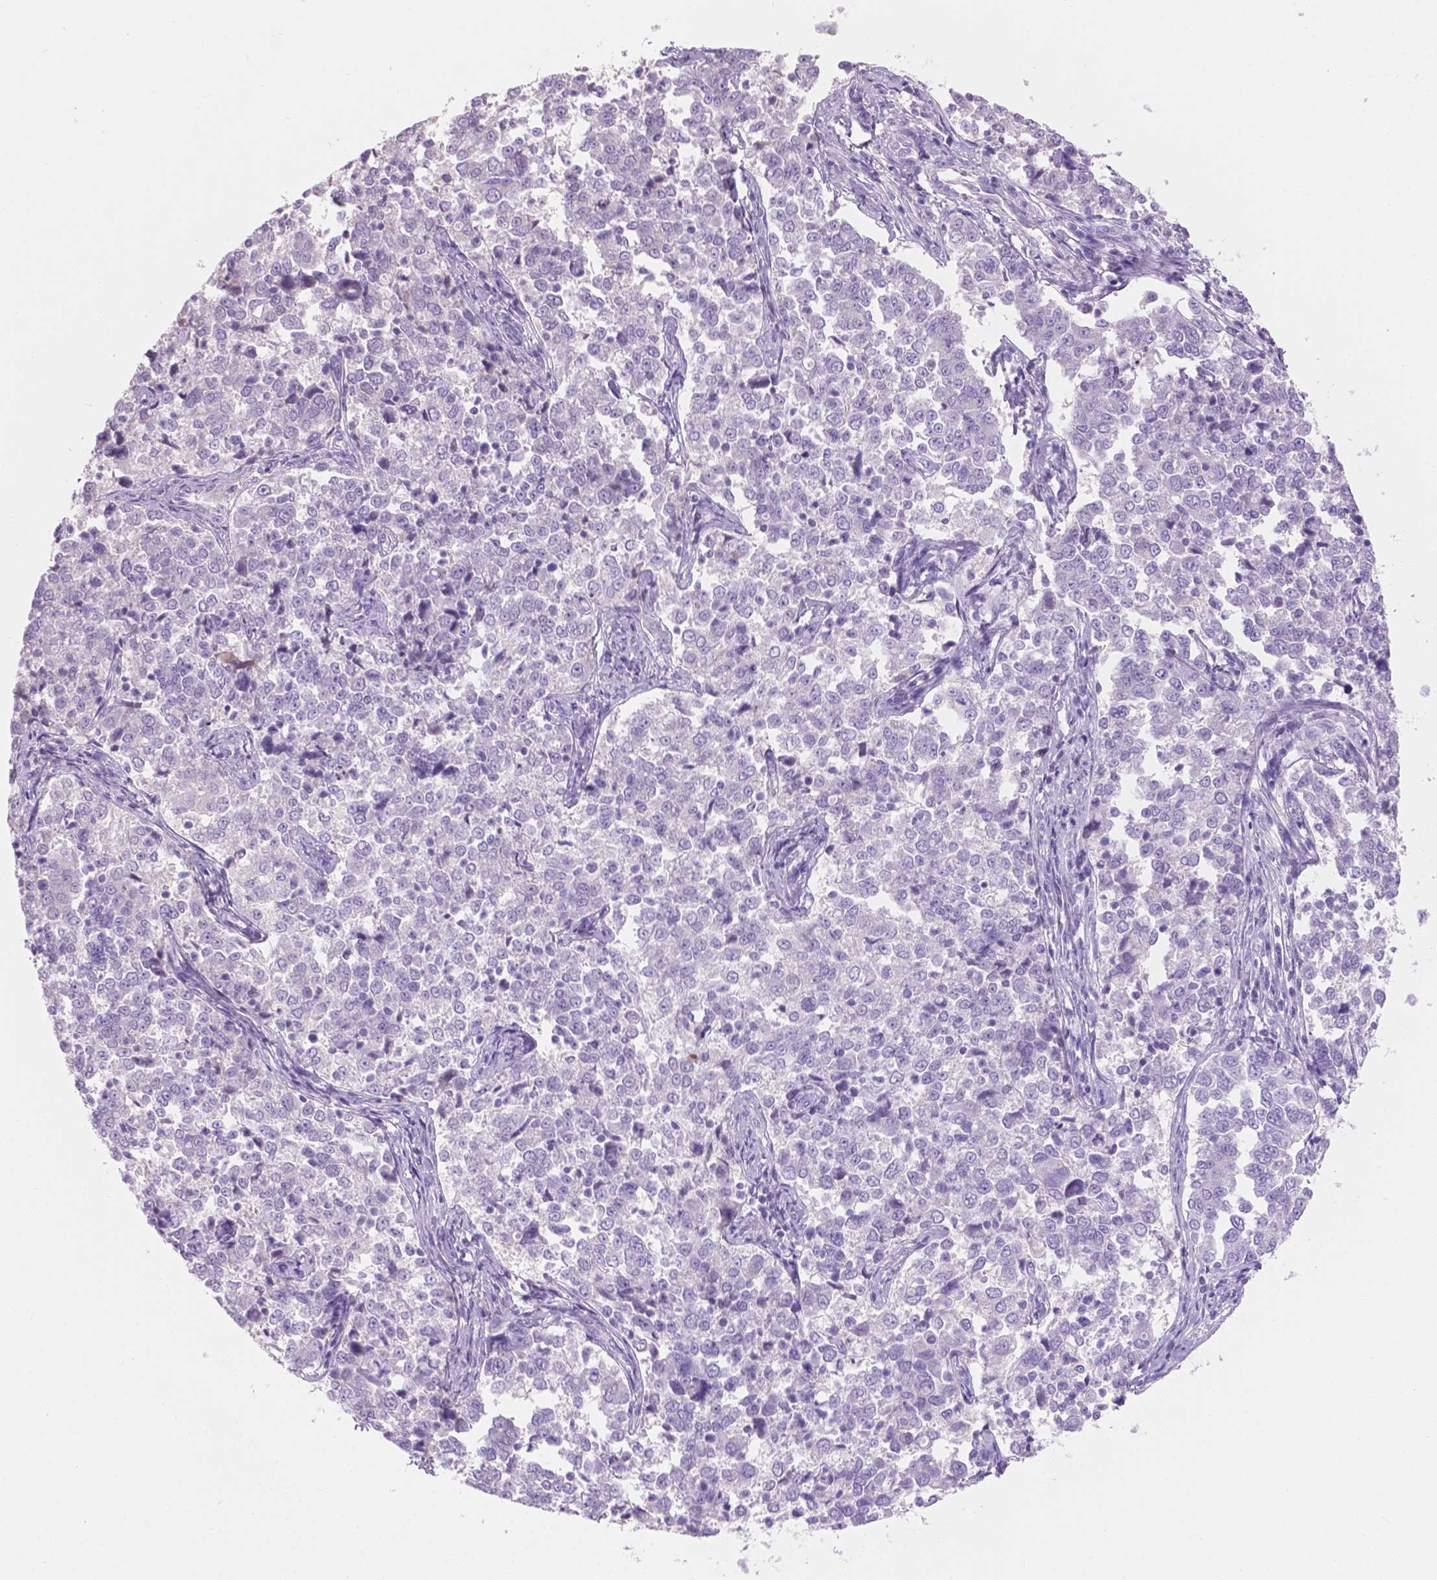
{"staining": {"intensity": "negative", "quantity": "none", "location": "none"}, "tissue": "endometrial cancer", "cell_type": "Tumor cells", "image_type": "cancer", "snomed": [{"axis": "morphology", "description": "Adenocarcinoma, NOS"}, {"axis": "topography", "description": "Endometrium"}], "caption": "Immunohistochemical staining of adenocarcinoma (endometrial) demonstrates no significant staining in tumor cells.", "gene": "SBSN", "patient": {"sex": "female", "age": 43}}